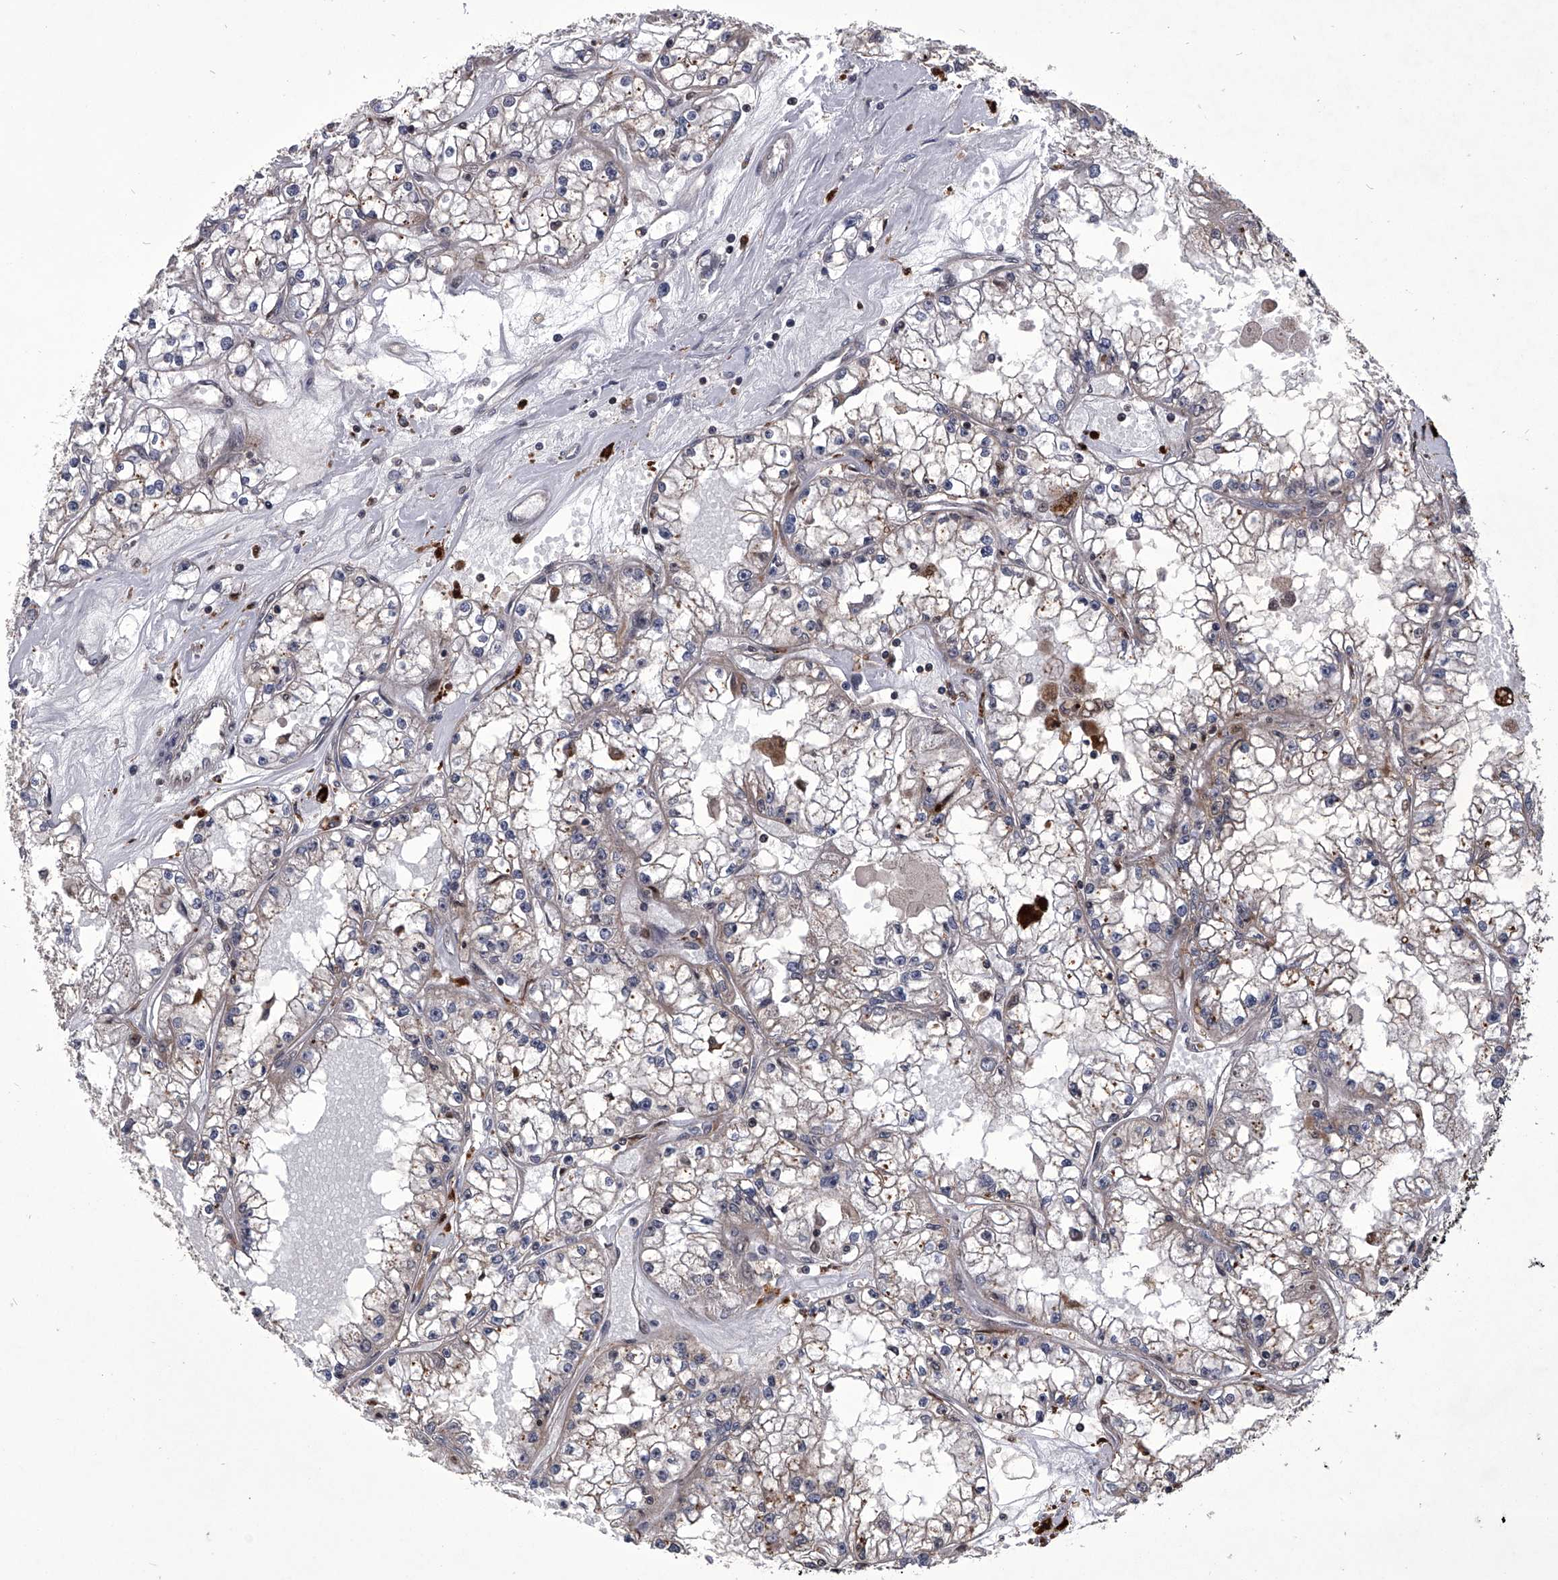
{"staining": {"intensity": "negative", "quantity": "none", "location": "none"}, "tissue": "renal cancer", "cell_type": "Tumor cells", "image_type": "cancer", "snomed": [{"axis": "morphology", "description": "Adenocarcinoma, NOS"}, {"axis": "topography", "description": "Kidney"}], "caption": "Tumor cells are negative for brown protein staining in renal adenocarcinoma. (DAB (3,3'-diaminobenzidine) immunohistochemistry with hematoxylin counter stain).", "gene": "CMTR1", "patient": {"sex": "male", "age": 56}}